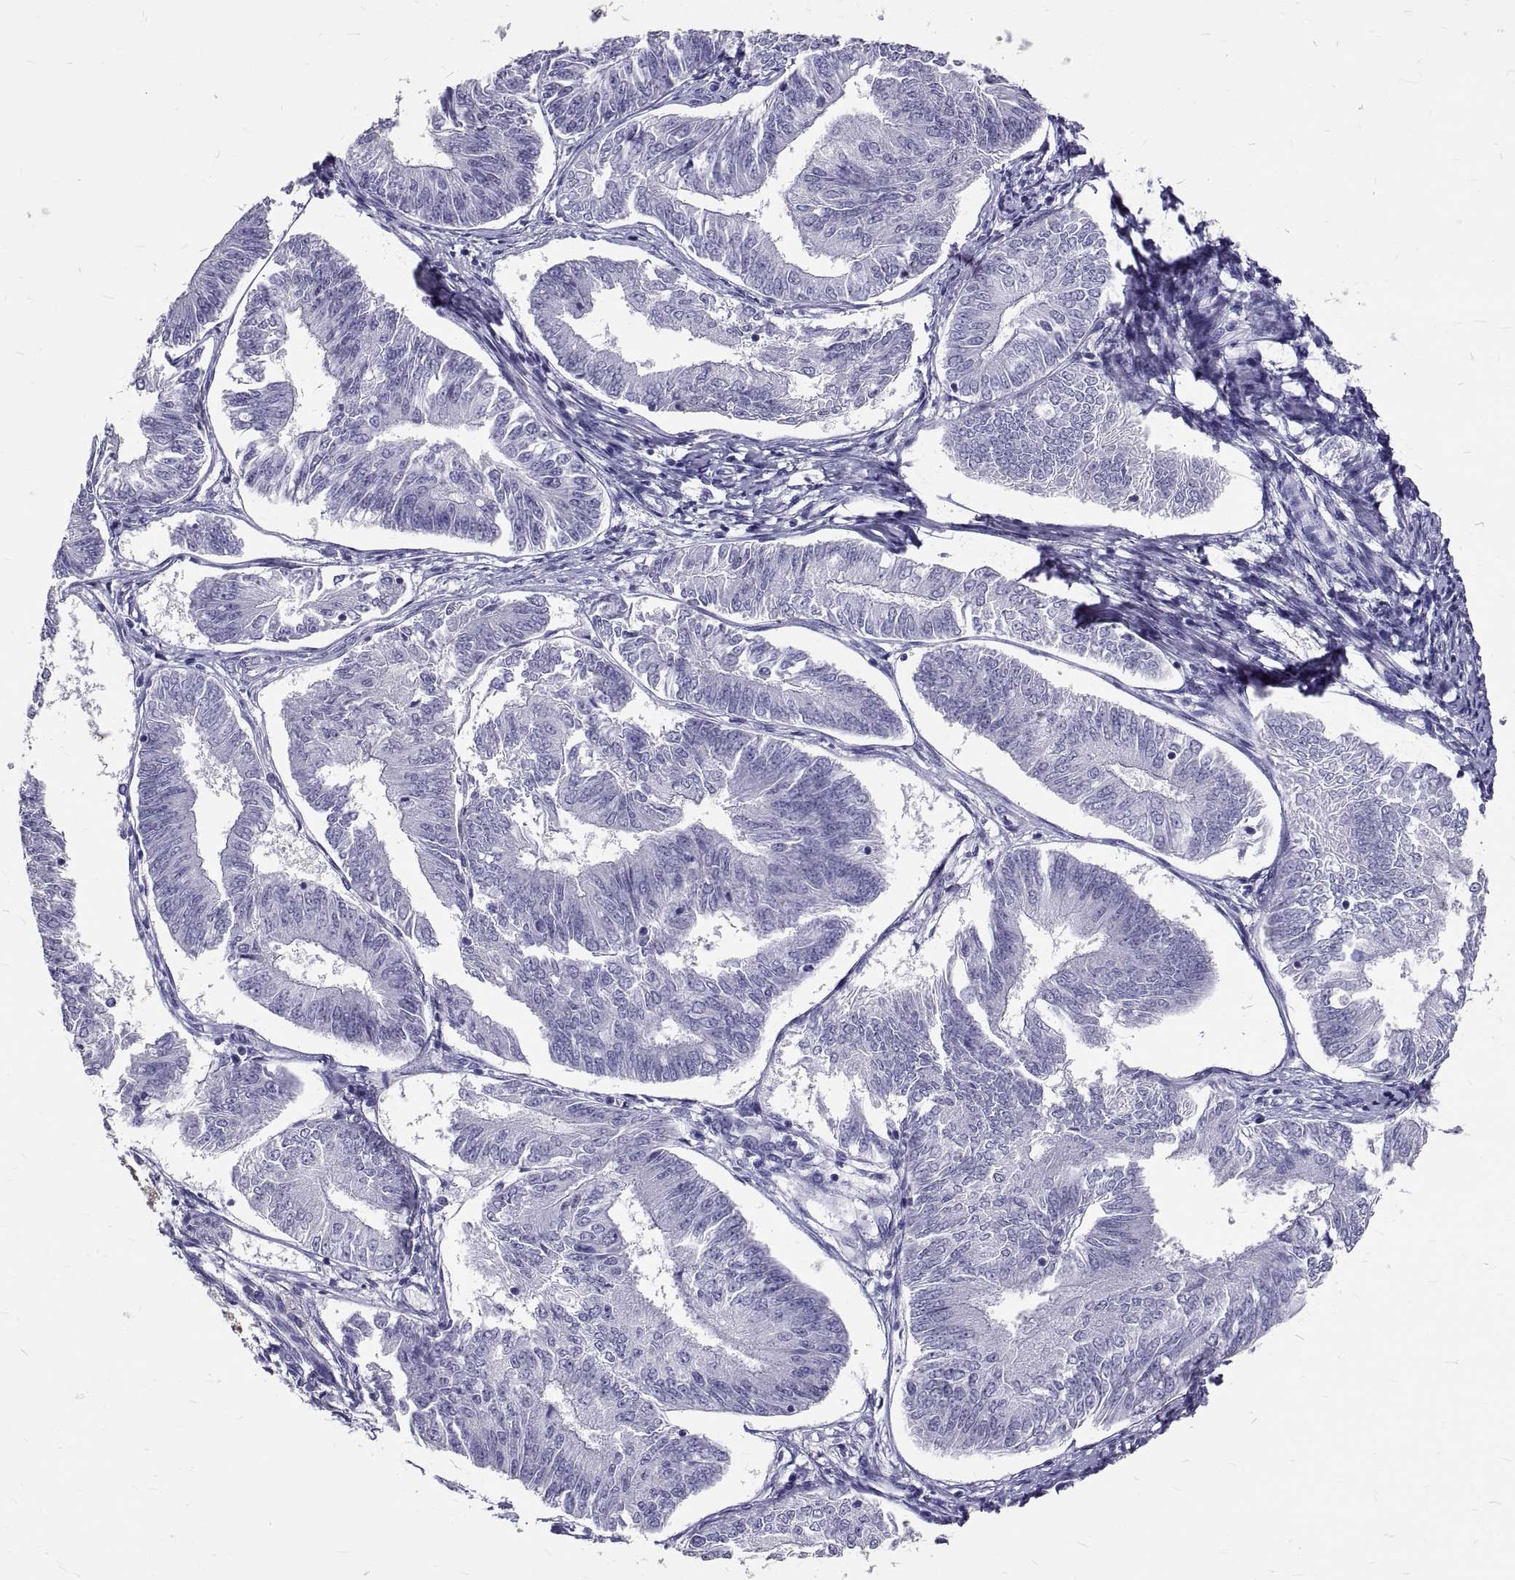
{"staining": {"intensity": "negative", "quantity": "none", "location": "none"}, "tissue": "endometrial cancer", "cell_type": "Tumor cells", "image_type": "cancer", "snomed": [{"axis": "morphology", "description": "Adenocarcinoma, NOS"}, {"axis": "topography", "description": "Endometrium"}], "caption": "This is an immunohistochemistry image of adenocarcinoma (endometrial). There is no staining in tumor cells.", "gene": "GNG12", "patient": {"sex": "female", "age": 58}}